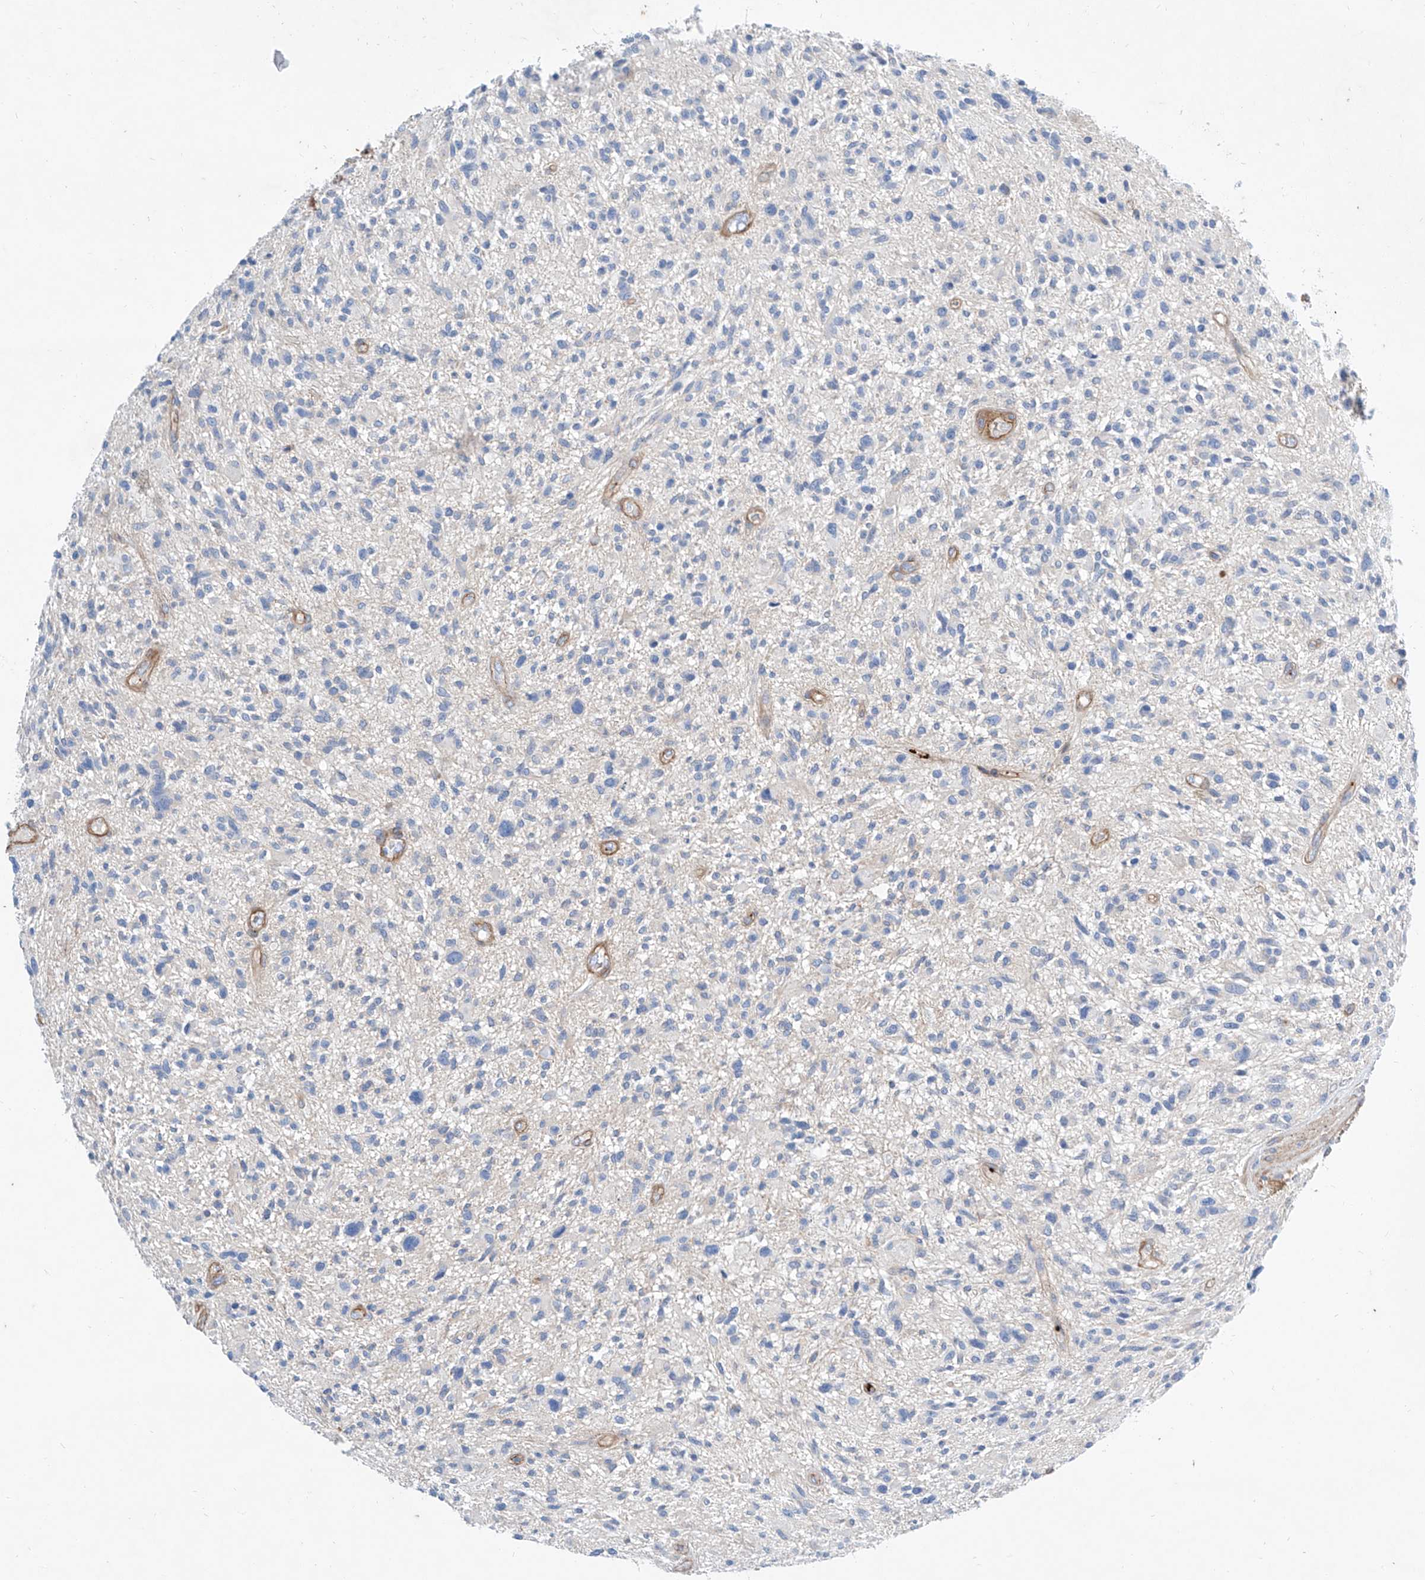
{"staining": {"intensity": "negative", "quantity": "none", "location": "none"}, "tissue": "glioma", "cell_type": "Tumor cells", "image_type": "cancer", "snomed": [{"axis": "morphology", "description": "Glioma, malignant, High grade"}, {"axis": "topography", "description": "Brain"}], "caption": "Glioma was stained to show a protein in brown. There is no significant expression in tumor cells.", "gene": "TAS2R60", "patient": {"sex": "male", "age": 47}}